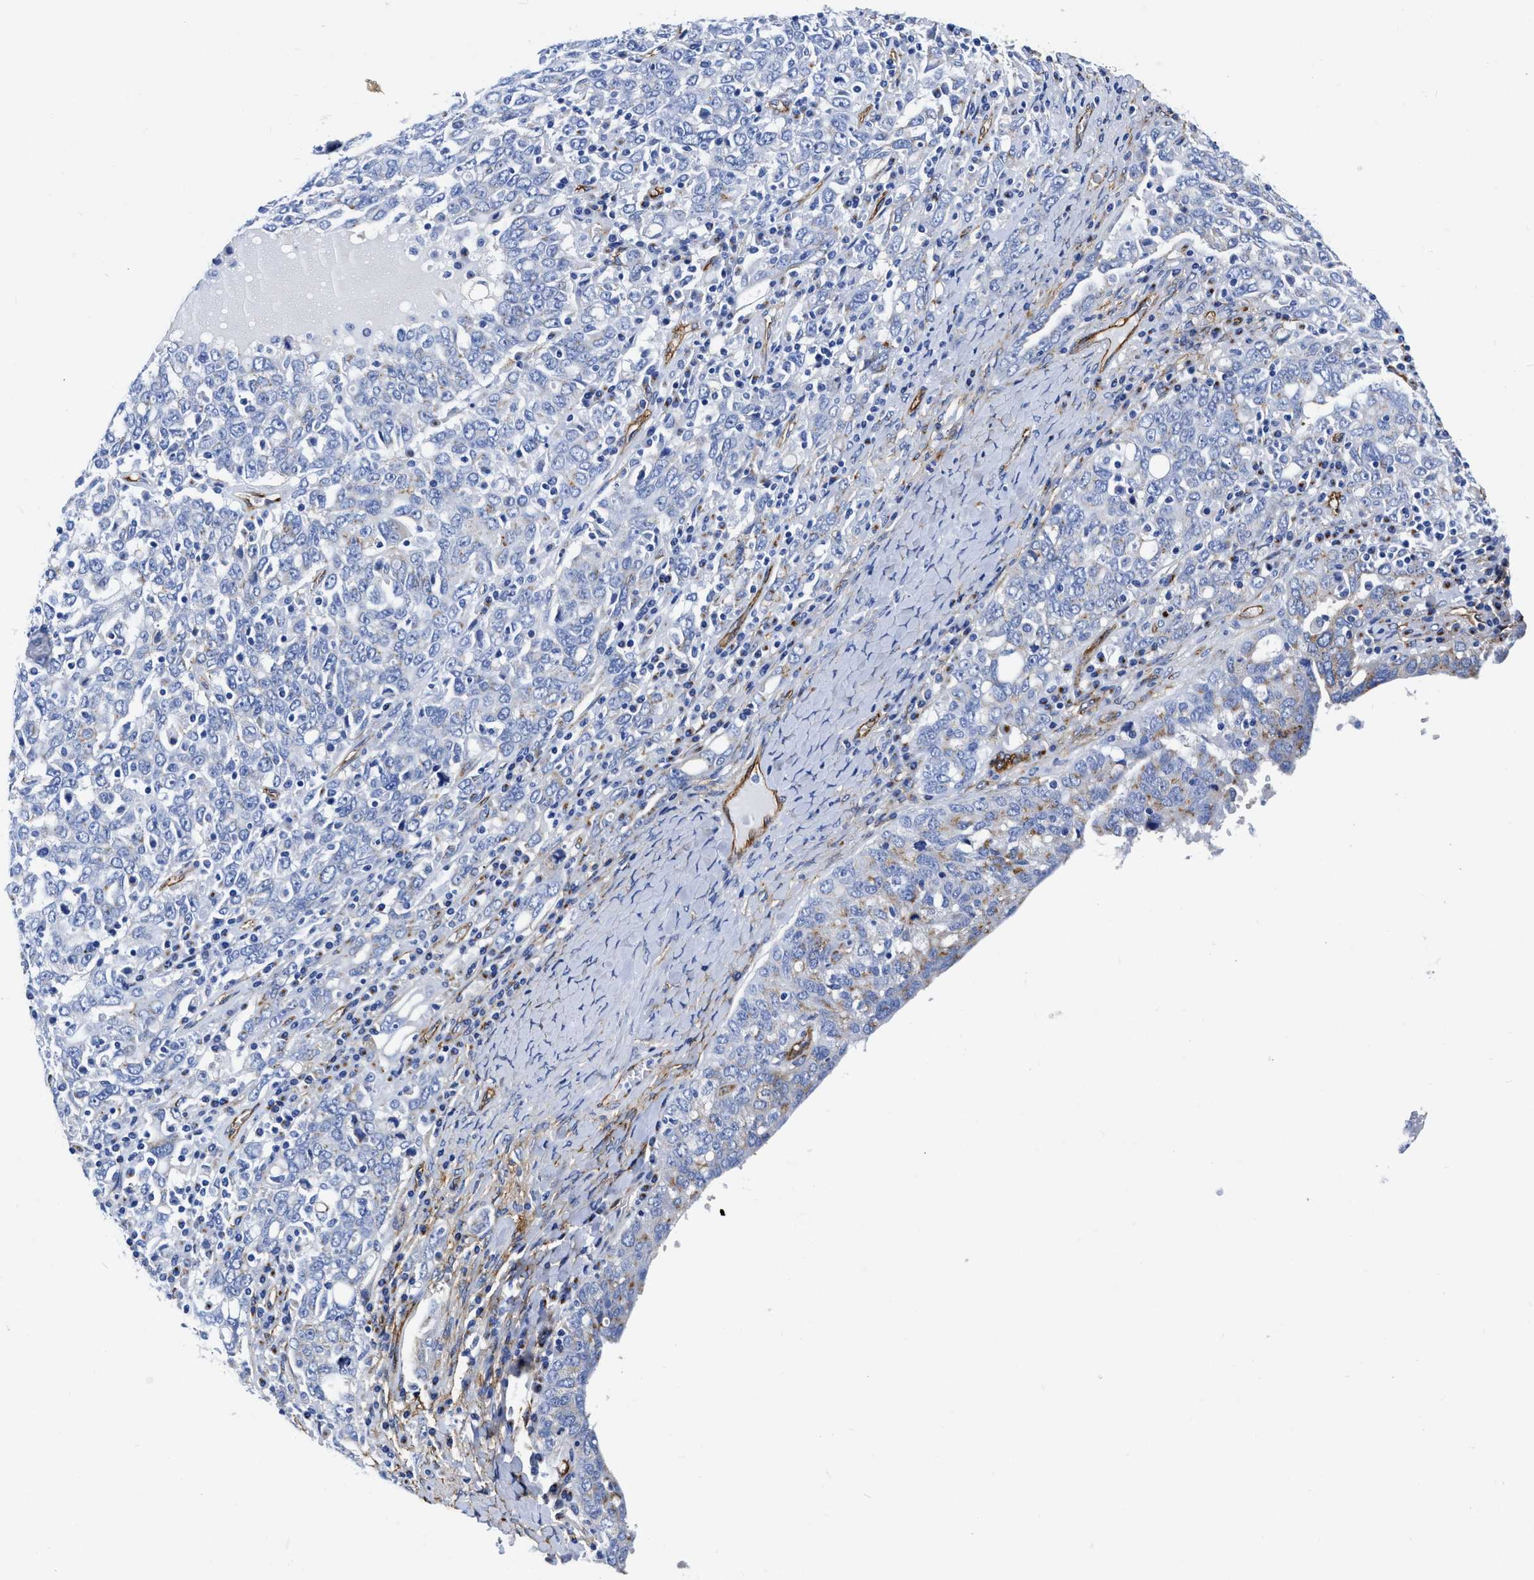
{"staining": {"intensity": "negative", "quantity": "none", "location": "none"}, "tissue": "ovarian cancer", "cell_type": "Tumor cells", "image_type": "cancer", "snomed": [{"axis": "morphology", "description": "Carcinoma, endometroid"}, {"axis": "topography", "description": "Ovary"}], "caption": "Ovarian cancer (endometroid carcinoma) was stained to show a protein in brown. There is no significant expression in tumor cells.", "gene": "TVP23B", "patient": {"sex": "female", "age": 62}}